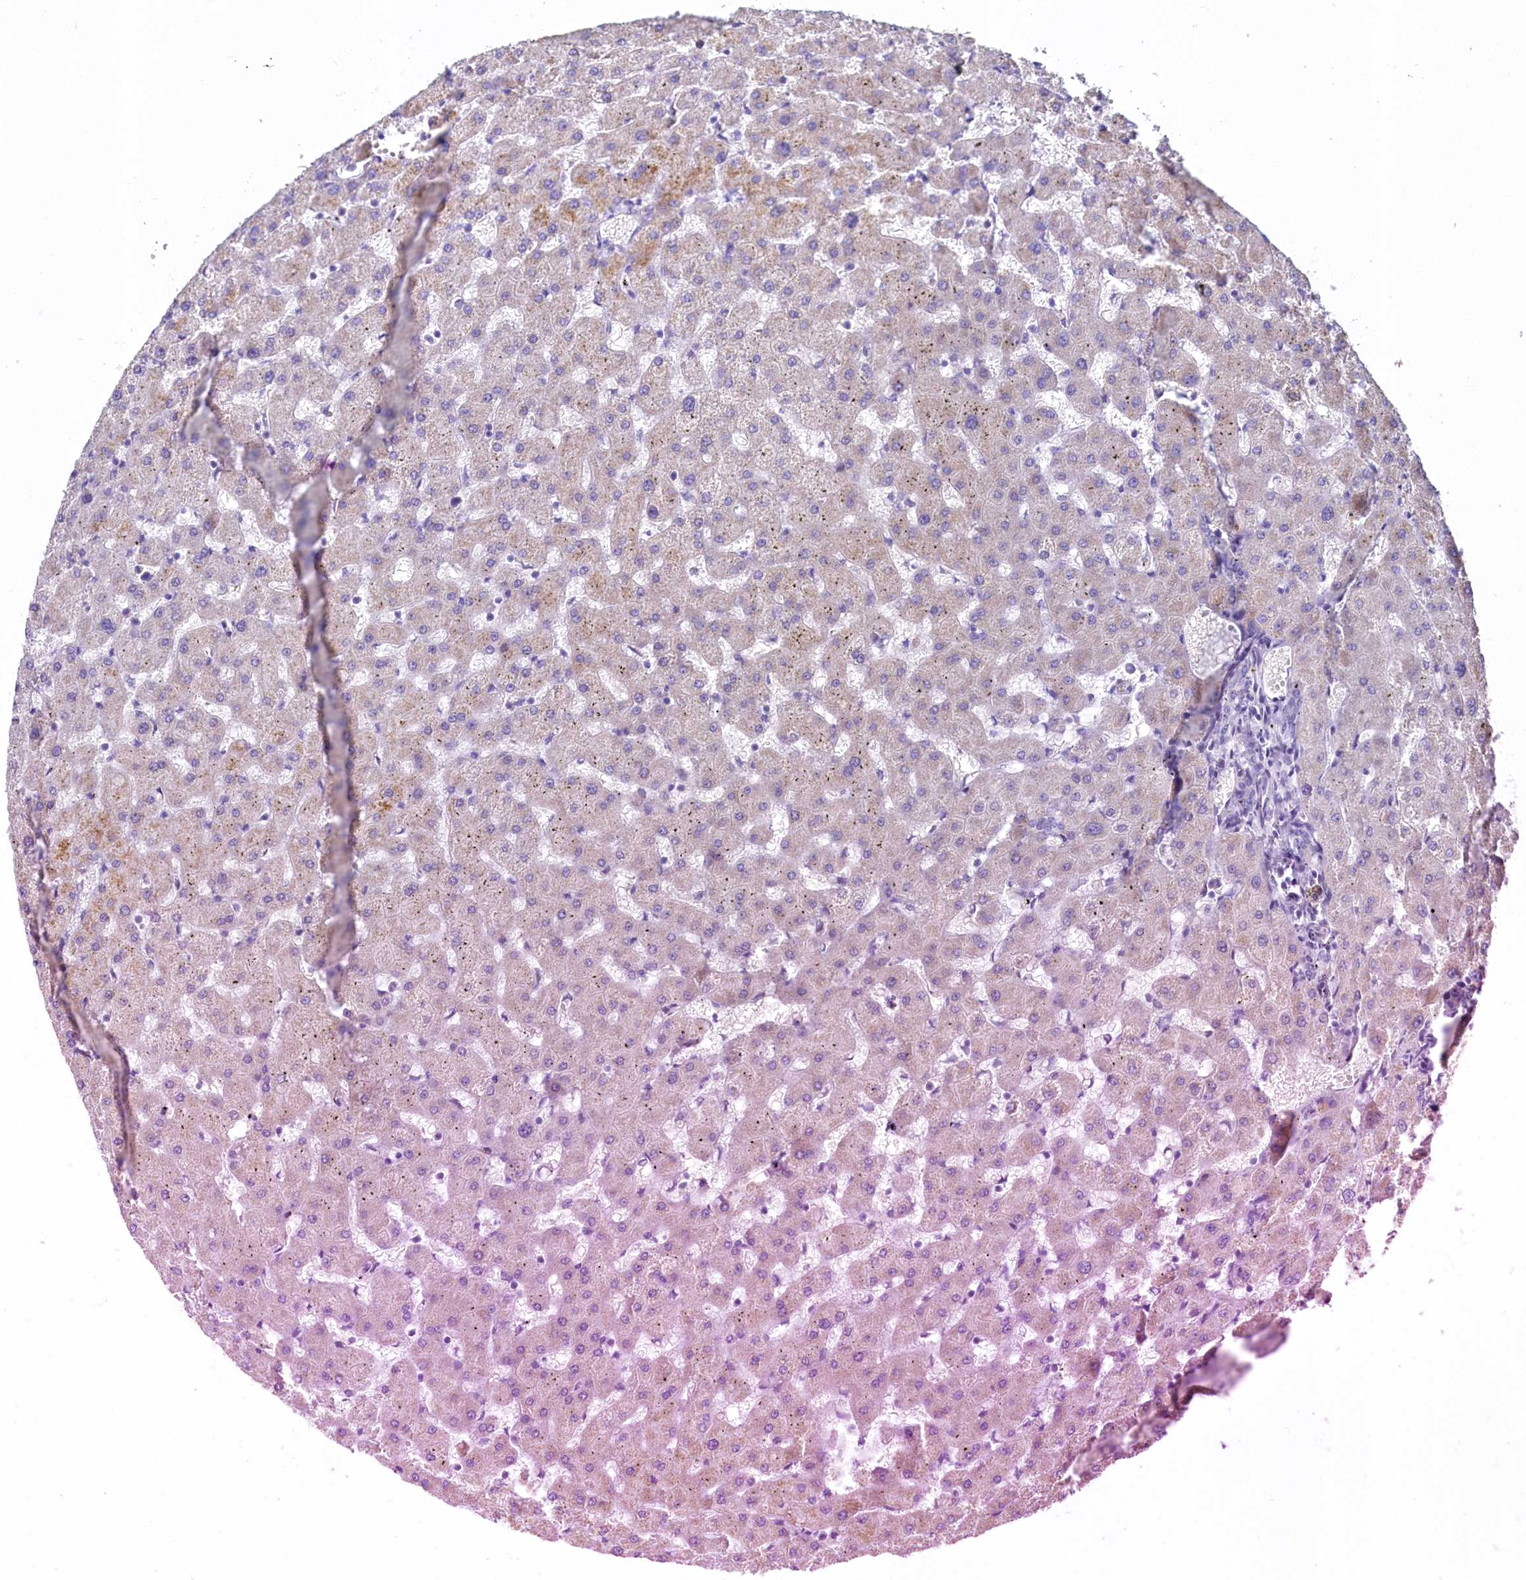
{"staining": {"intensity": "negative", "quantity": "none", "location": "none"}, "tissue": "liver", "cell_type": "Cholangiocytes", "image_type": "normal", "snomed": [{"axis": "morphology", "description": "Normal tissue, NOS"}, {"axis": "topography", "description": "Liver"}], "caption": "Cholangiocytes show no significant protein positivity in unremarkable liver. Brightfield microscopy of IHC stained with DAB (brown) and hematoxylin (blue), captured at high magnification.", "gene": "MRPL57", "patient": {"sex": "female", "age": 63}}